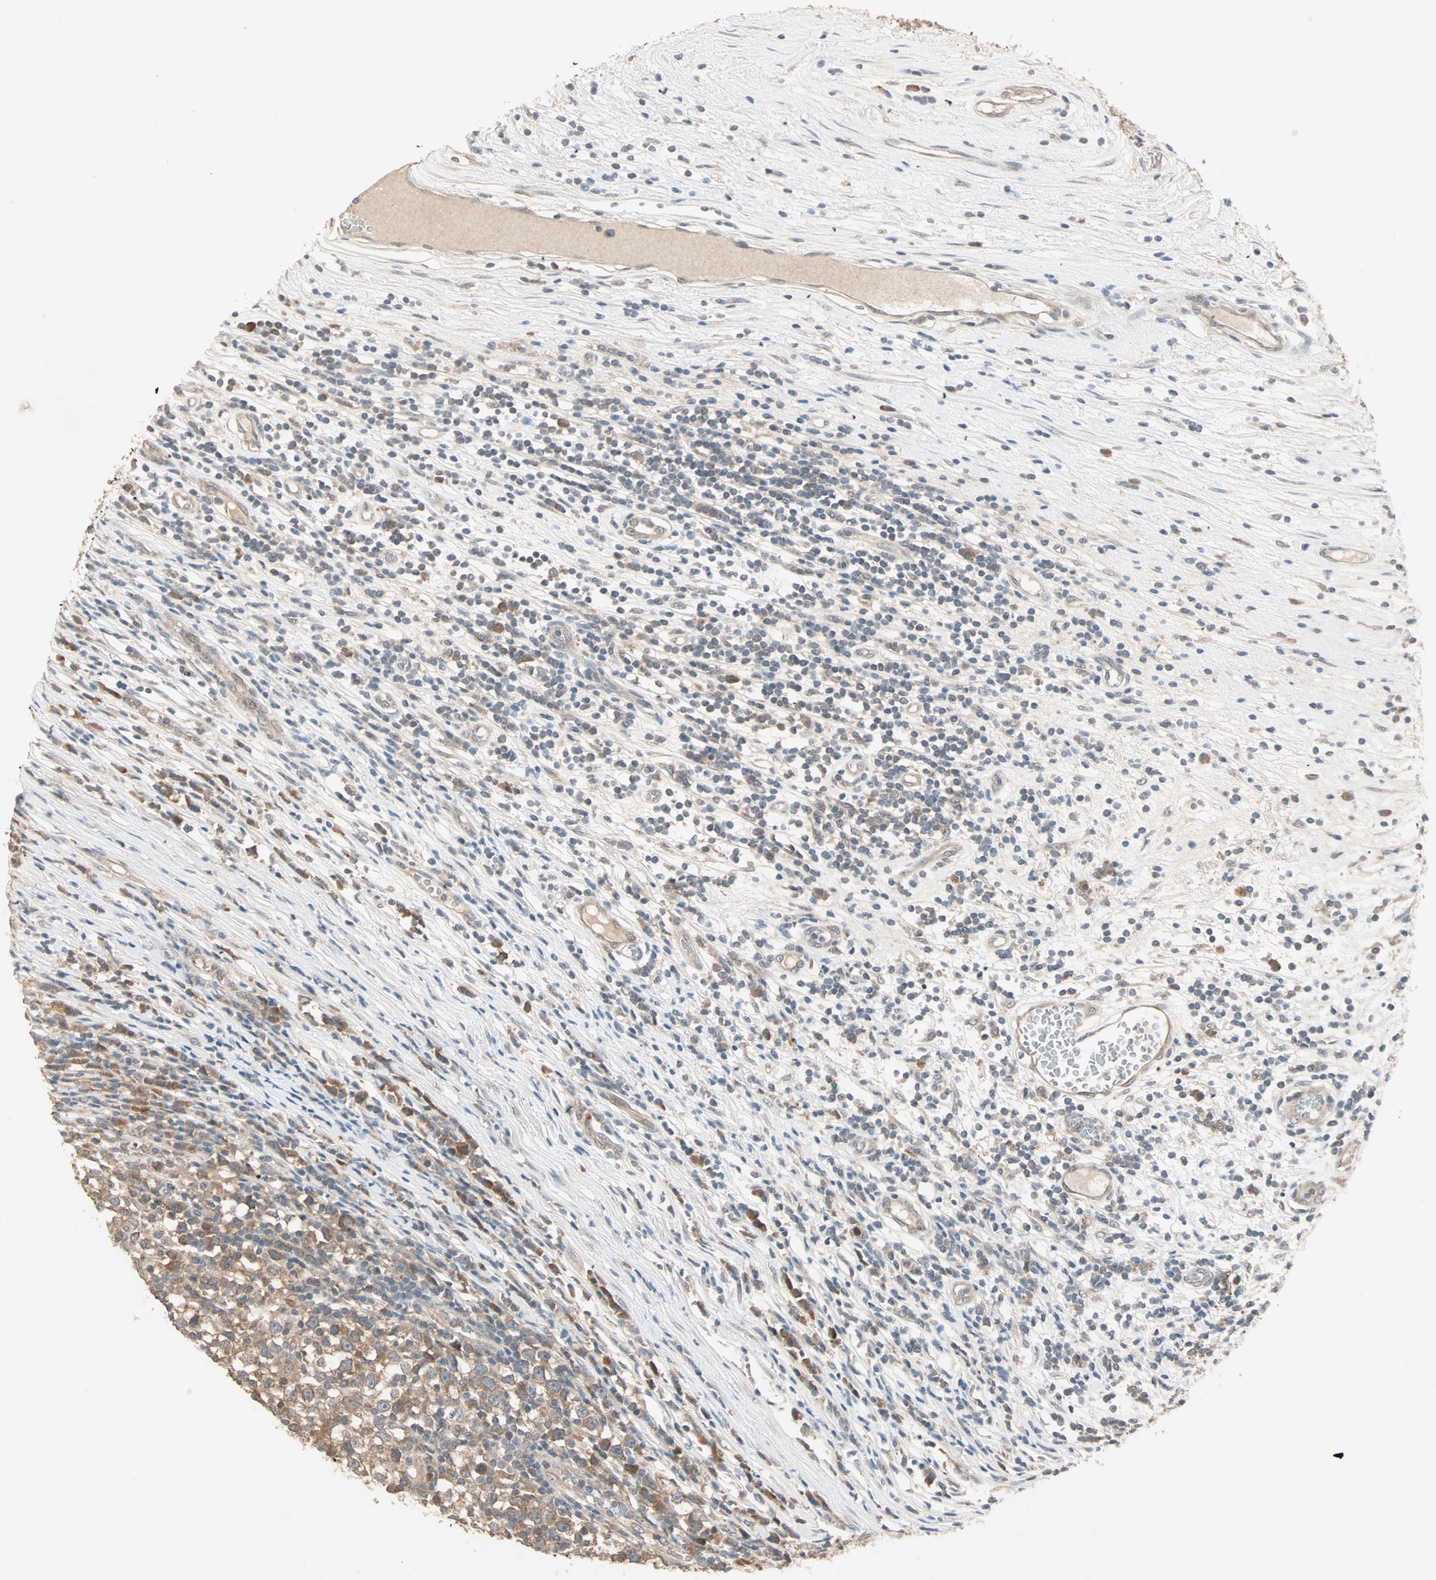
{"staining": {"intensity": "moderate", "quantity": ">75%", "location": "cytoplasmic/membranous"}, "tissue": "testis cancer", "cell_type": "Tumor cells", "image_type": "cancer", "snomed": [{"axis": "morphology", "description": "Seminoma, NOS"}, {"axis": "topography", "description": "Testis"}], "caption": "Tumor cells show medium levels of moderate cytoplasmic/membranous staining in approximately >75% of cells in testis cancer.", "gene": "TTF2", "patient": {"sex": "male", "age": 65}}